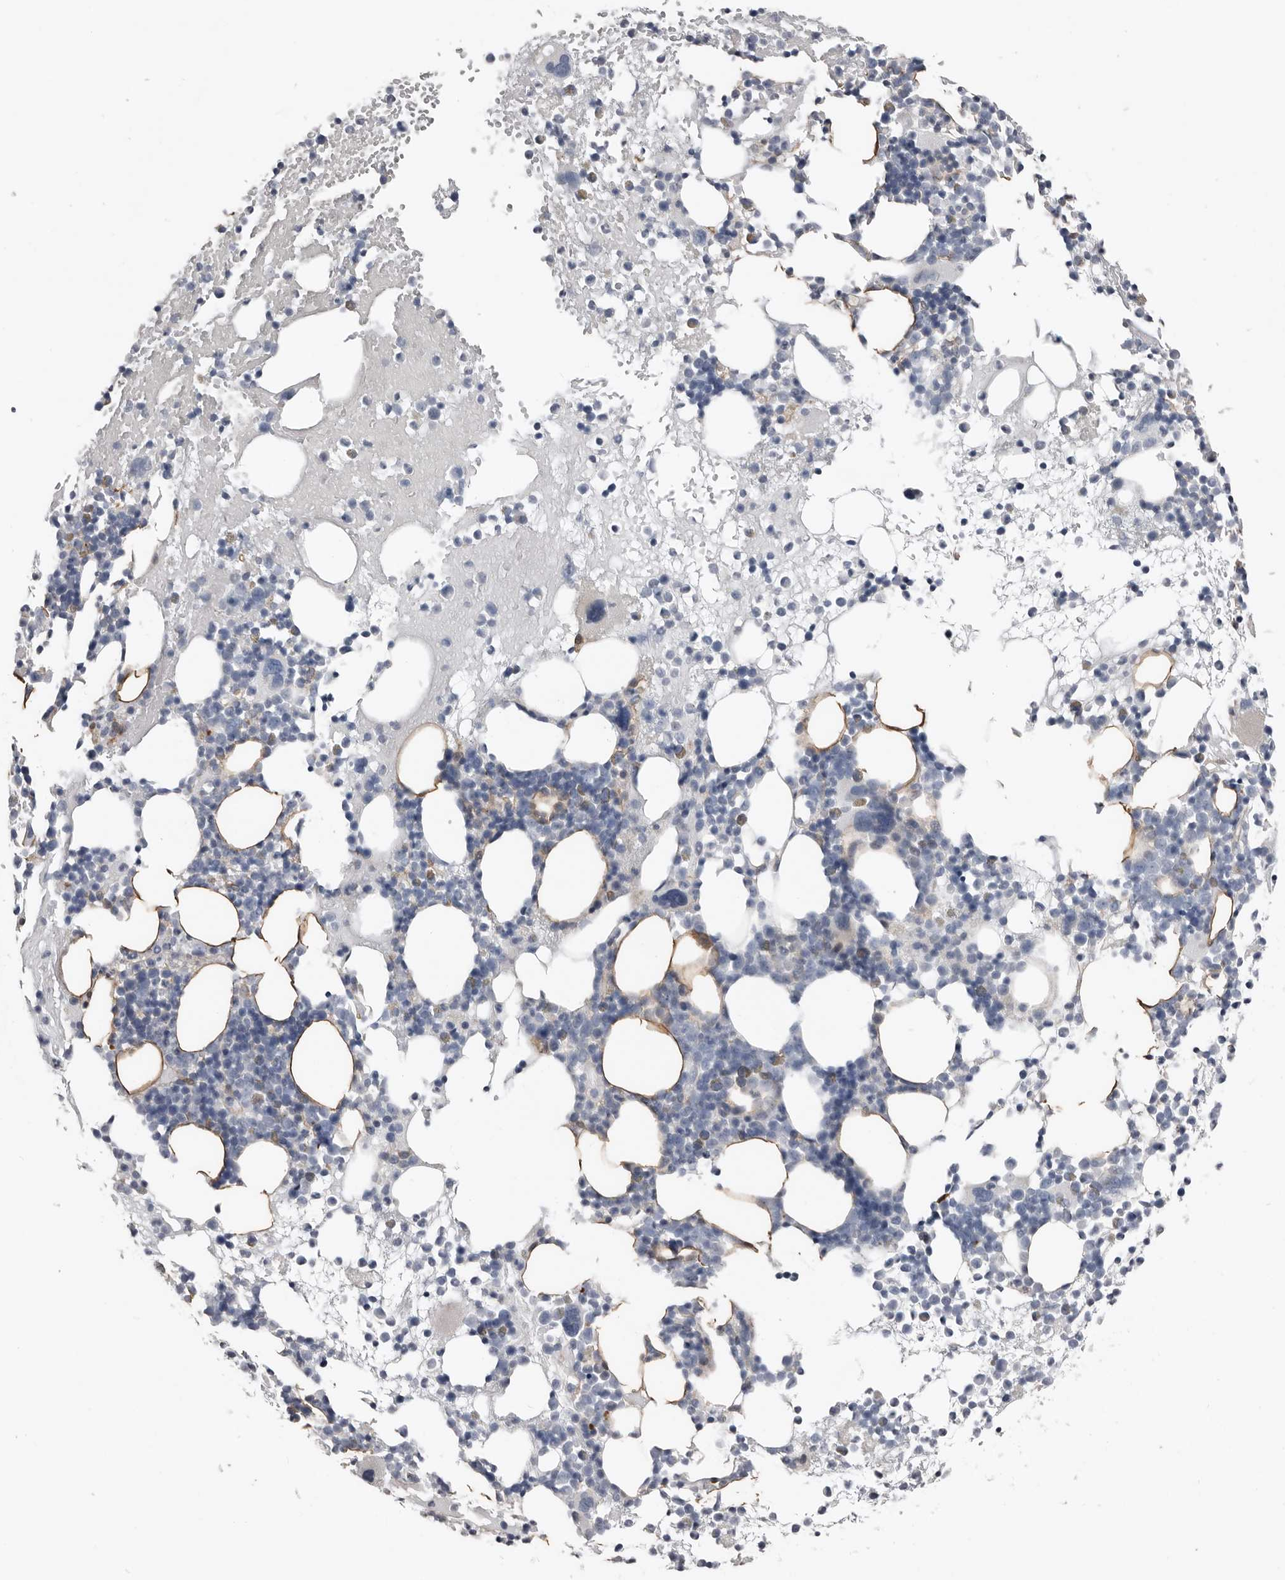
{"staining": {"intensity": "negative", "quantity": "none", "location": "none"}, "tissue": "bone marrow", "cell_type": "Hematopoietic cells", "image_type": "normal", "snomed": [{"axis": "morphology", "description": "Normal tissue, NOS"}, {"axis": "topography", "description": "Bone marrow"}], "caption": "This is an immunohistochemistry (IHC) image of unremarkable human bone marrow. There is no staining in hematopoietic cells.", "gene": "FABP7", "patient": {"sex": "female", "age": 57}}